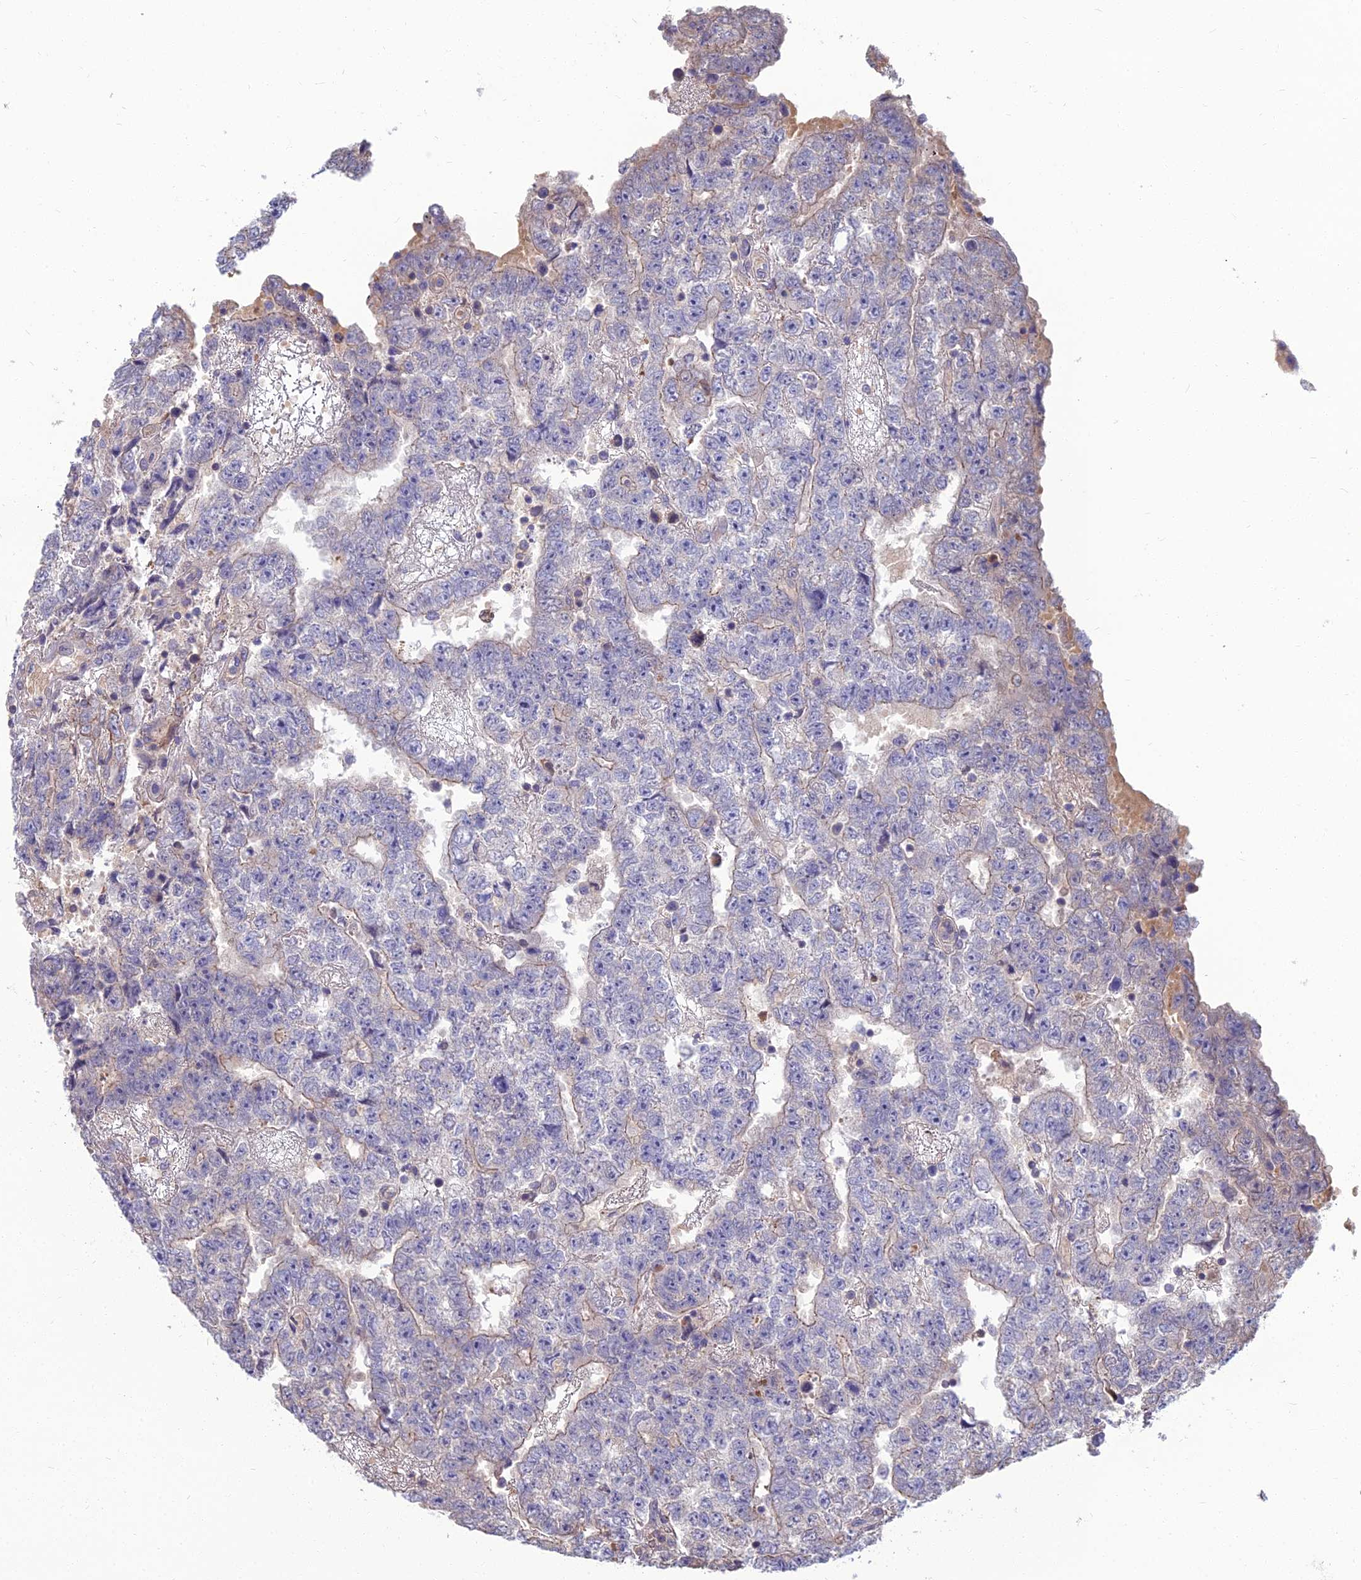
{"staining": {"intensity": "weak", "quantity": "25%-75%", "location": "cytoplasmic/membranous"}, "tissue": "testis cancer", "cell_type": "Tumor cells", "image_type": "cancer", "snomed": [{"axis": "morphology", "description": "Carcinoma, Embryonal, NOS"}, {"axis": "topography", "description": "Testis"}], "caption": "Immunohistochemistry histopathology image of testis cancer (embryonal carcinoma) stained for a protein (brown), which demonstrates low levels of weak cytoplasmic/membranous positivity in about 25%-75% of tumor cells.", "gene": "OPA3", "patient": {"sex": "male", "age": 25}}